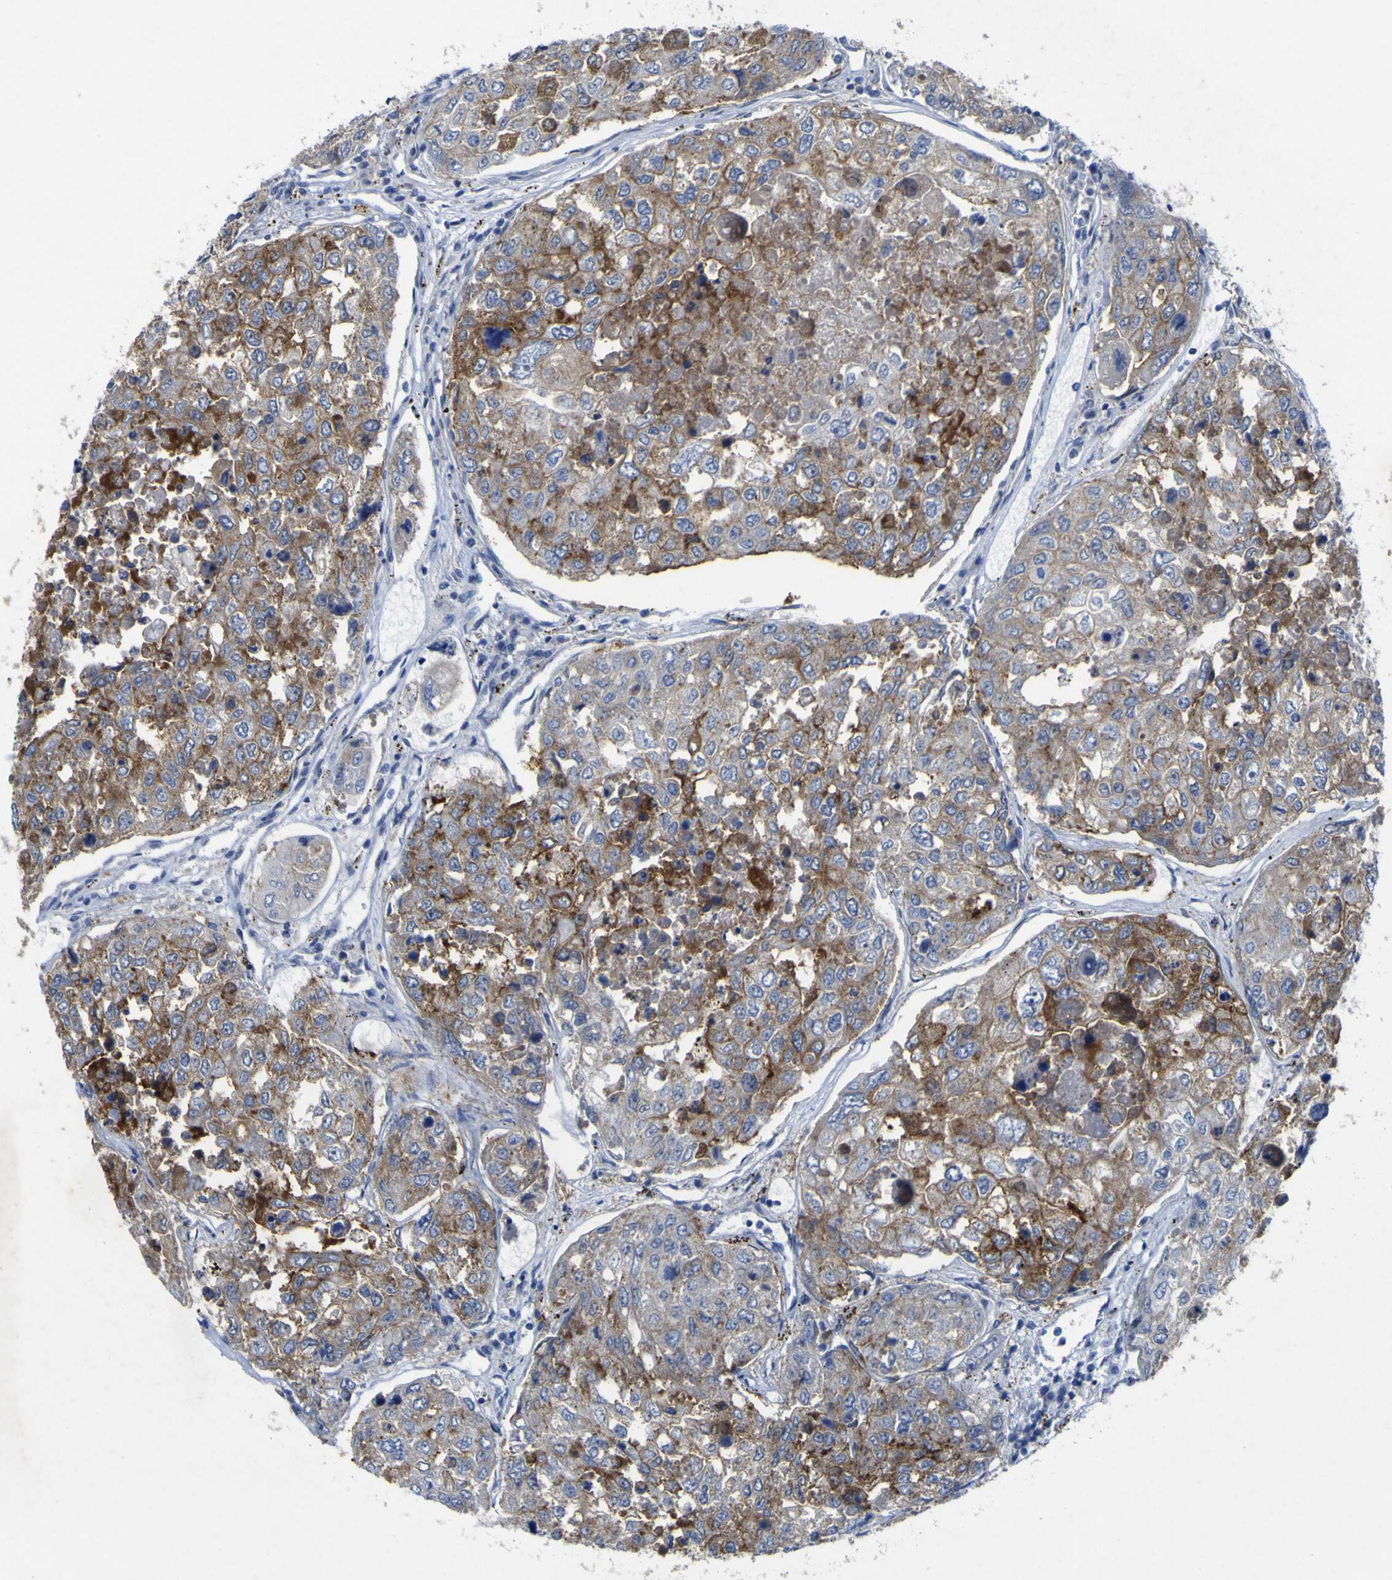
{"staining": {"intensity": "weak", "quantity": "<25%", "location": "cytoplasmic/membranous"}, "tissue": "urothelial cancer", "cell_type": "Tumor cells", "image_type": "cancer", "snomed": [{"axis": "morphology", "description": "Urothelial carcinoma, High grade"}, {"axis": "topography", "description": "Lymph node"}, {"axis": "topography", "description": "Urinary bladder"}], "caption": "The histopathology image displays no staining of tumor cells in urothelial cancer.", "gene": "NAV1", "patient": {"sex": "male", "age": 51}}